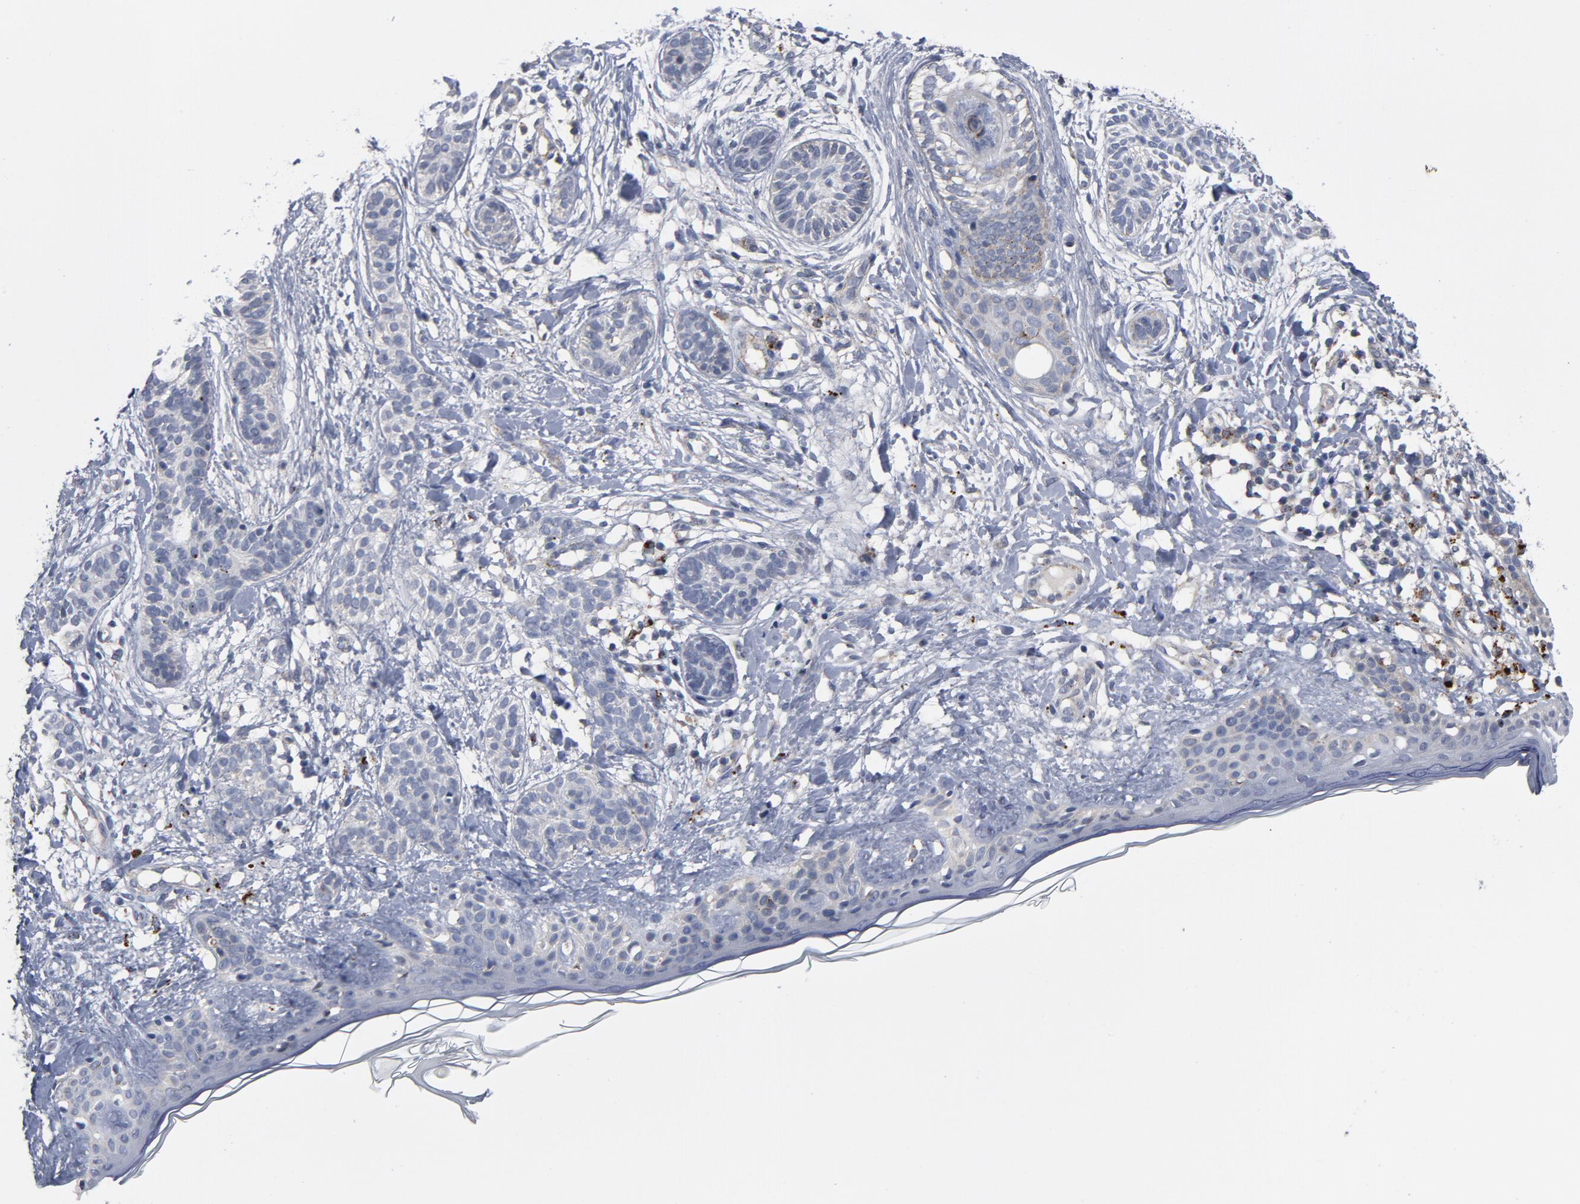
{"staining": {"intensity": "moderate", "quantity": "<25%", "location": "cytoplasmic/membranous"}, "tissue": "skin cancer", "cell_type": "Tumor cells", "image_type": "cancer", "snomed": [{"axis": "morphology", "description": "Normal tissue, NOS"}, {"axis": "morphology", "description": "Basal cell carcinoma"}, {"axis": "topography", "description": "Skin"}], "caption": "Tumor cells display low levels of moderate cytoplasmic/membranous staining in about <25% of cells in human skin cancer.", "gene": "AKT2", "patient": {"sex": "male", "age": 63}}